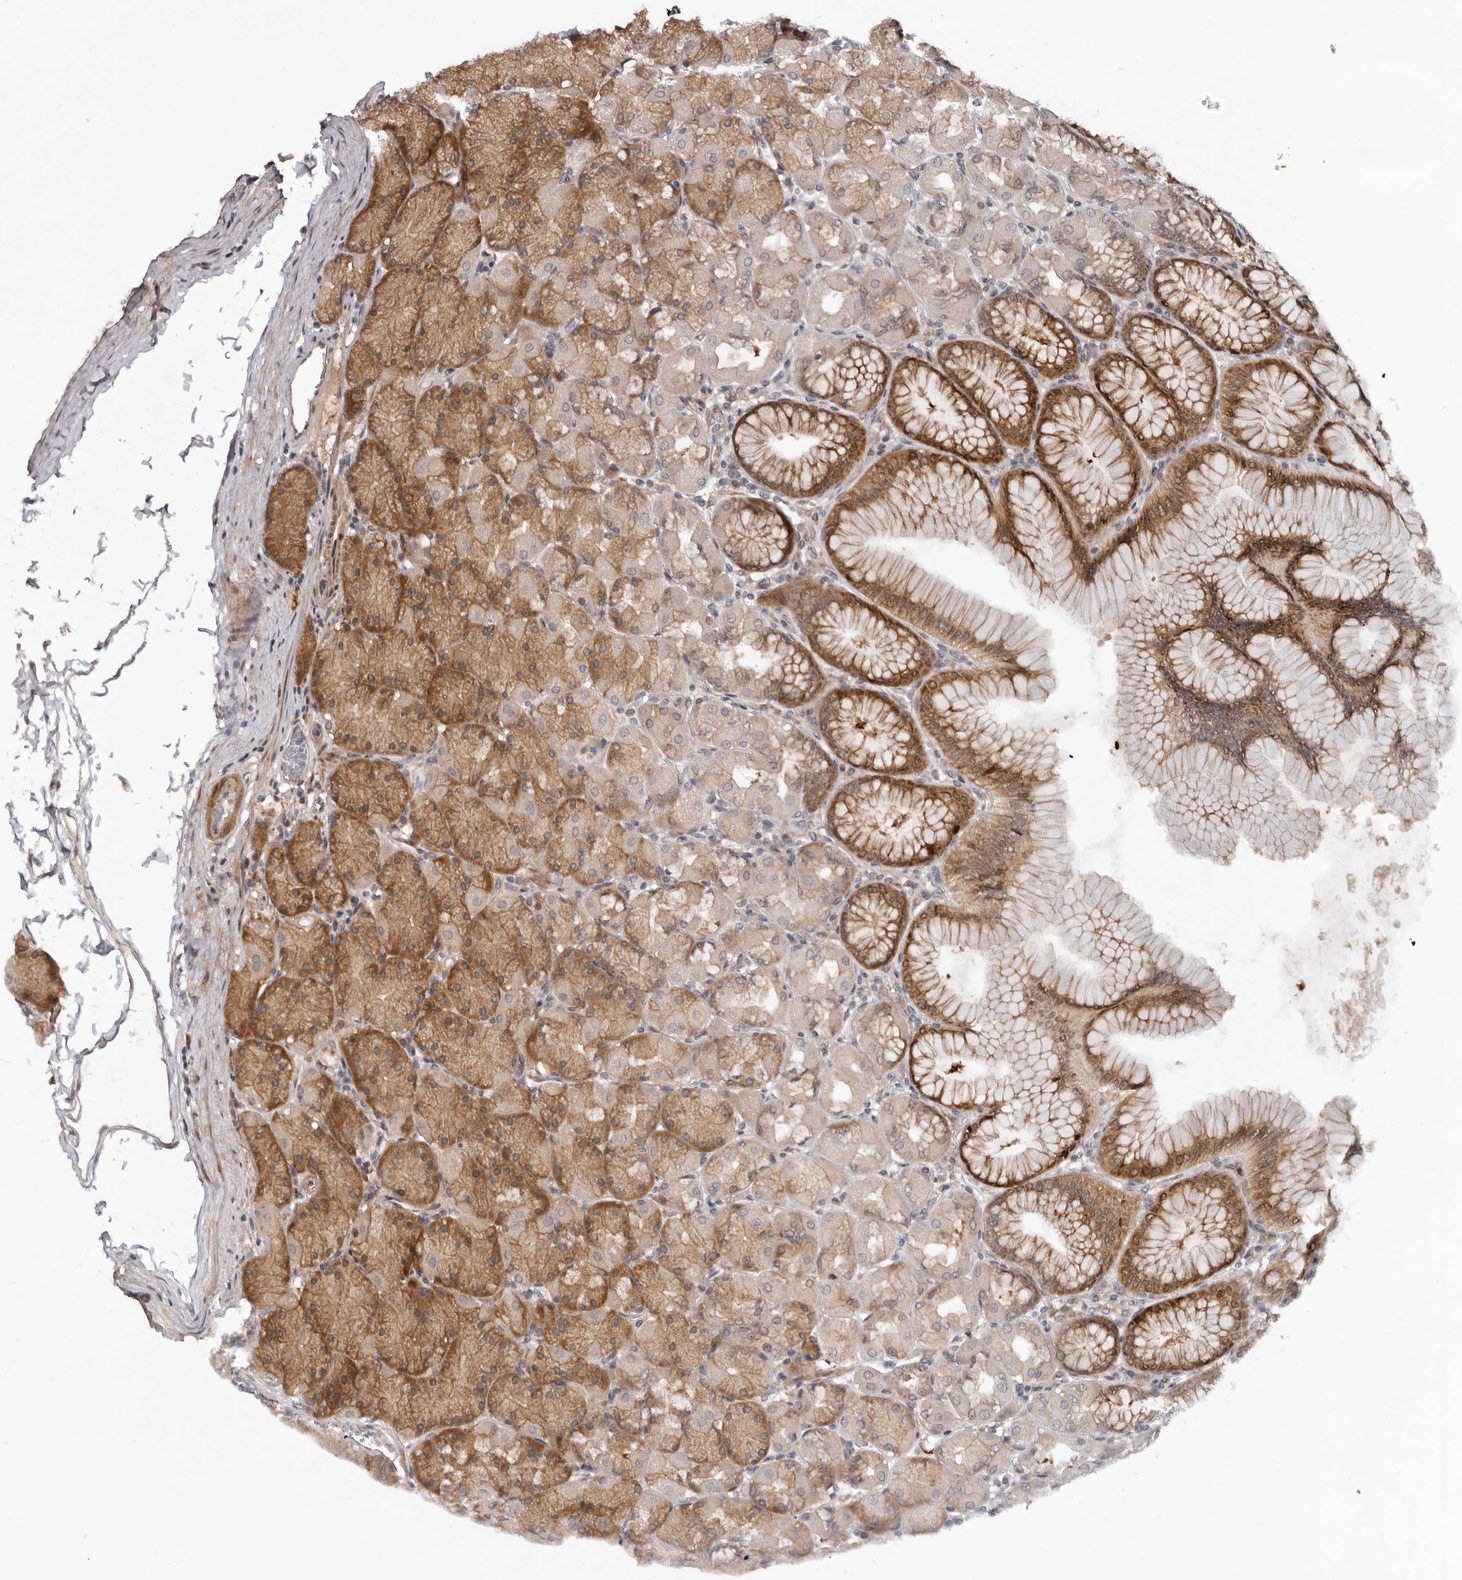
{"staining": {"intensity": "moderate", "quantity": ">75%", "location": "cytoplasmic/membranous"}, "tissue": "stomach", "cell_type": "Glandular cells", "image_type": "normal", "snomed": [{"axis": "morphology", "description": "Normal tissue, NOS"}, {"axis": "topography", "description": "Stomach, upper"}], "caption": "Stomach was stained to show a protein in brown. There is medium levels of moderate cytoplasmic/membranous staining in about >75% of glandular cells. Immunohistochemistry (ihc) stains the protein in brown and the nuclei are stained blue.", "gene": "SBDS", "patient": {"sex": "female", "age": 56}}